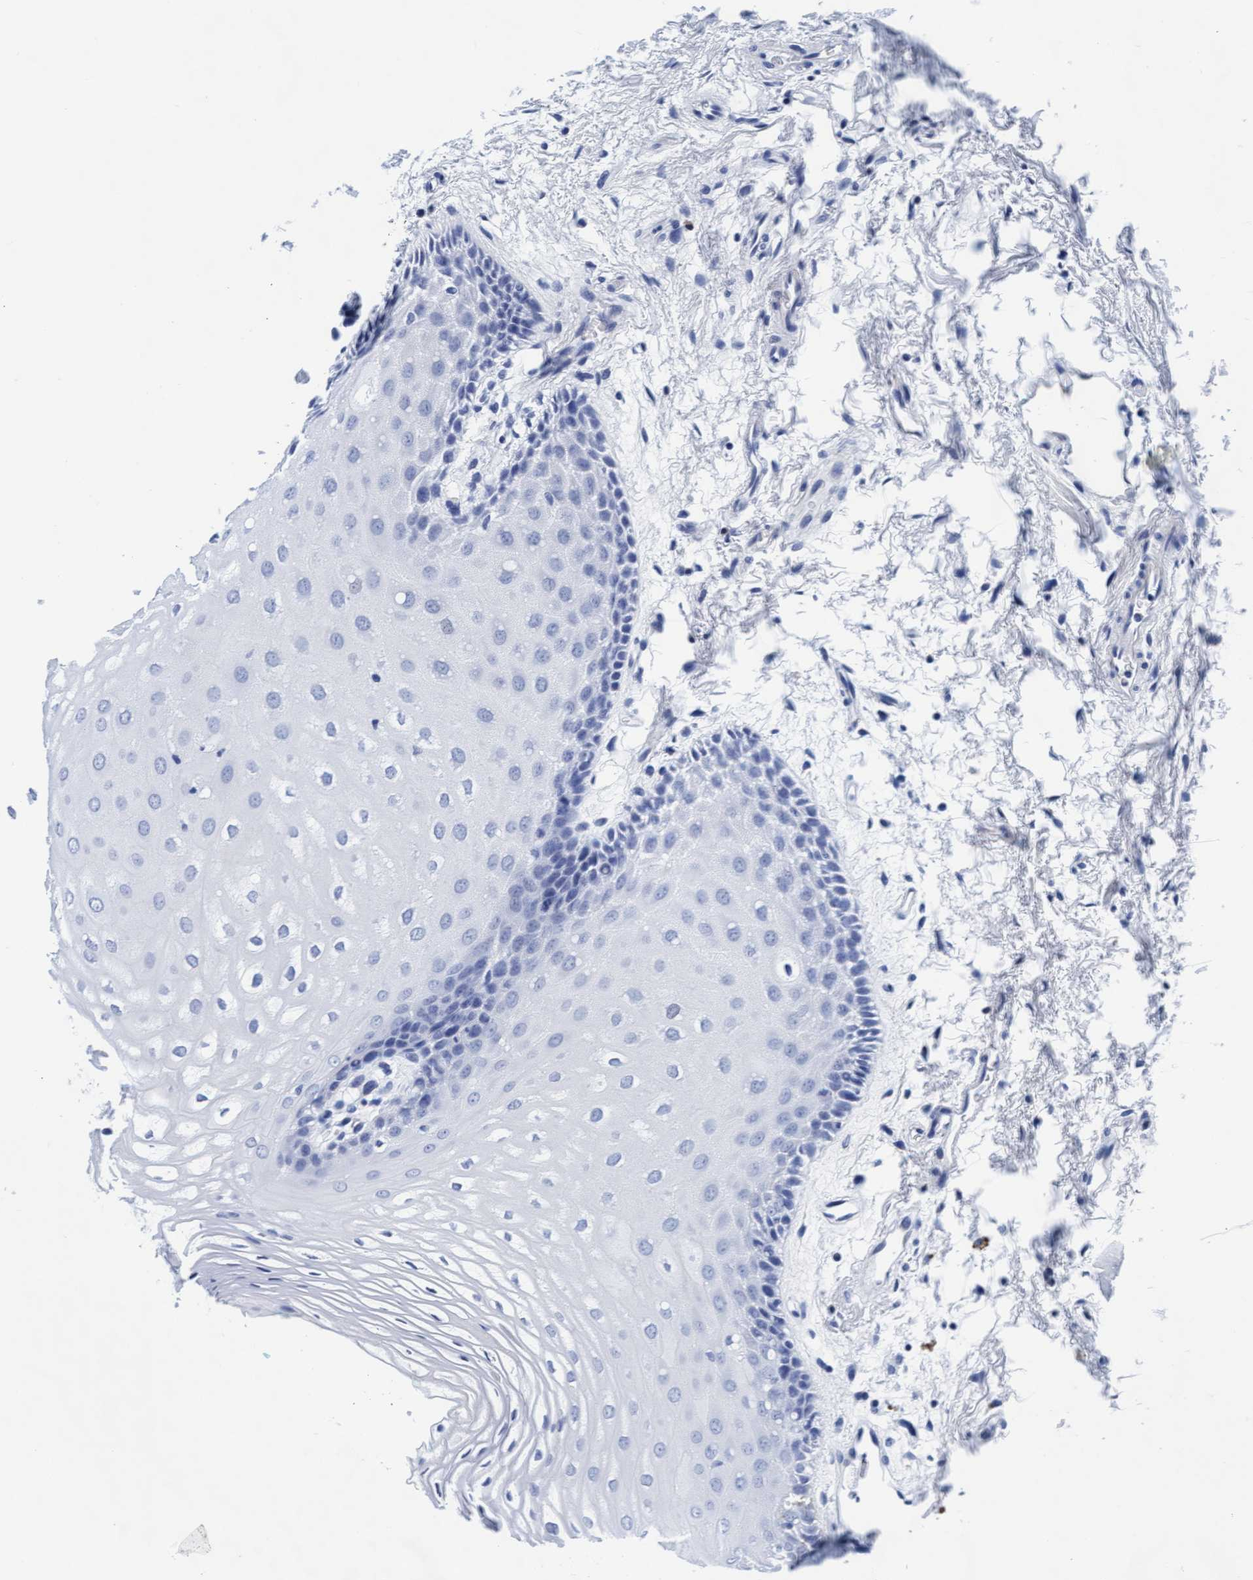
{"staining": {"intensity": "negative", "quantity": "none", "location": "none"}, "tissue": "oral mucosa", "cell_type": "Squamous epithelial cells", "image_type": "normal", "snomed": [{"axis": "morphology", "description": "Normal tissue, NOS"}, {"axis": "topography", "description": "Skeletal muscle"}, {"axis": "topography", "description": "Oral tissue"}, {"axis": "topography", "description": "Peripheral nerve tissue"}], "caption": "This image is of unremarkable oral mucosa stained with immunohistochemistry to label a protein in brown with the nuclei are counter-stained blue. There is no expression in squamous epithelial cells.", "gene": "ARSG", "patient": {"sex": "female", "age": 84}}